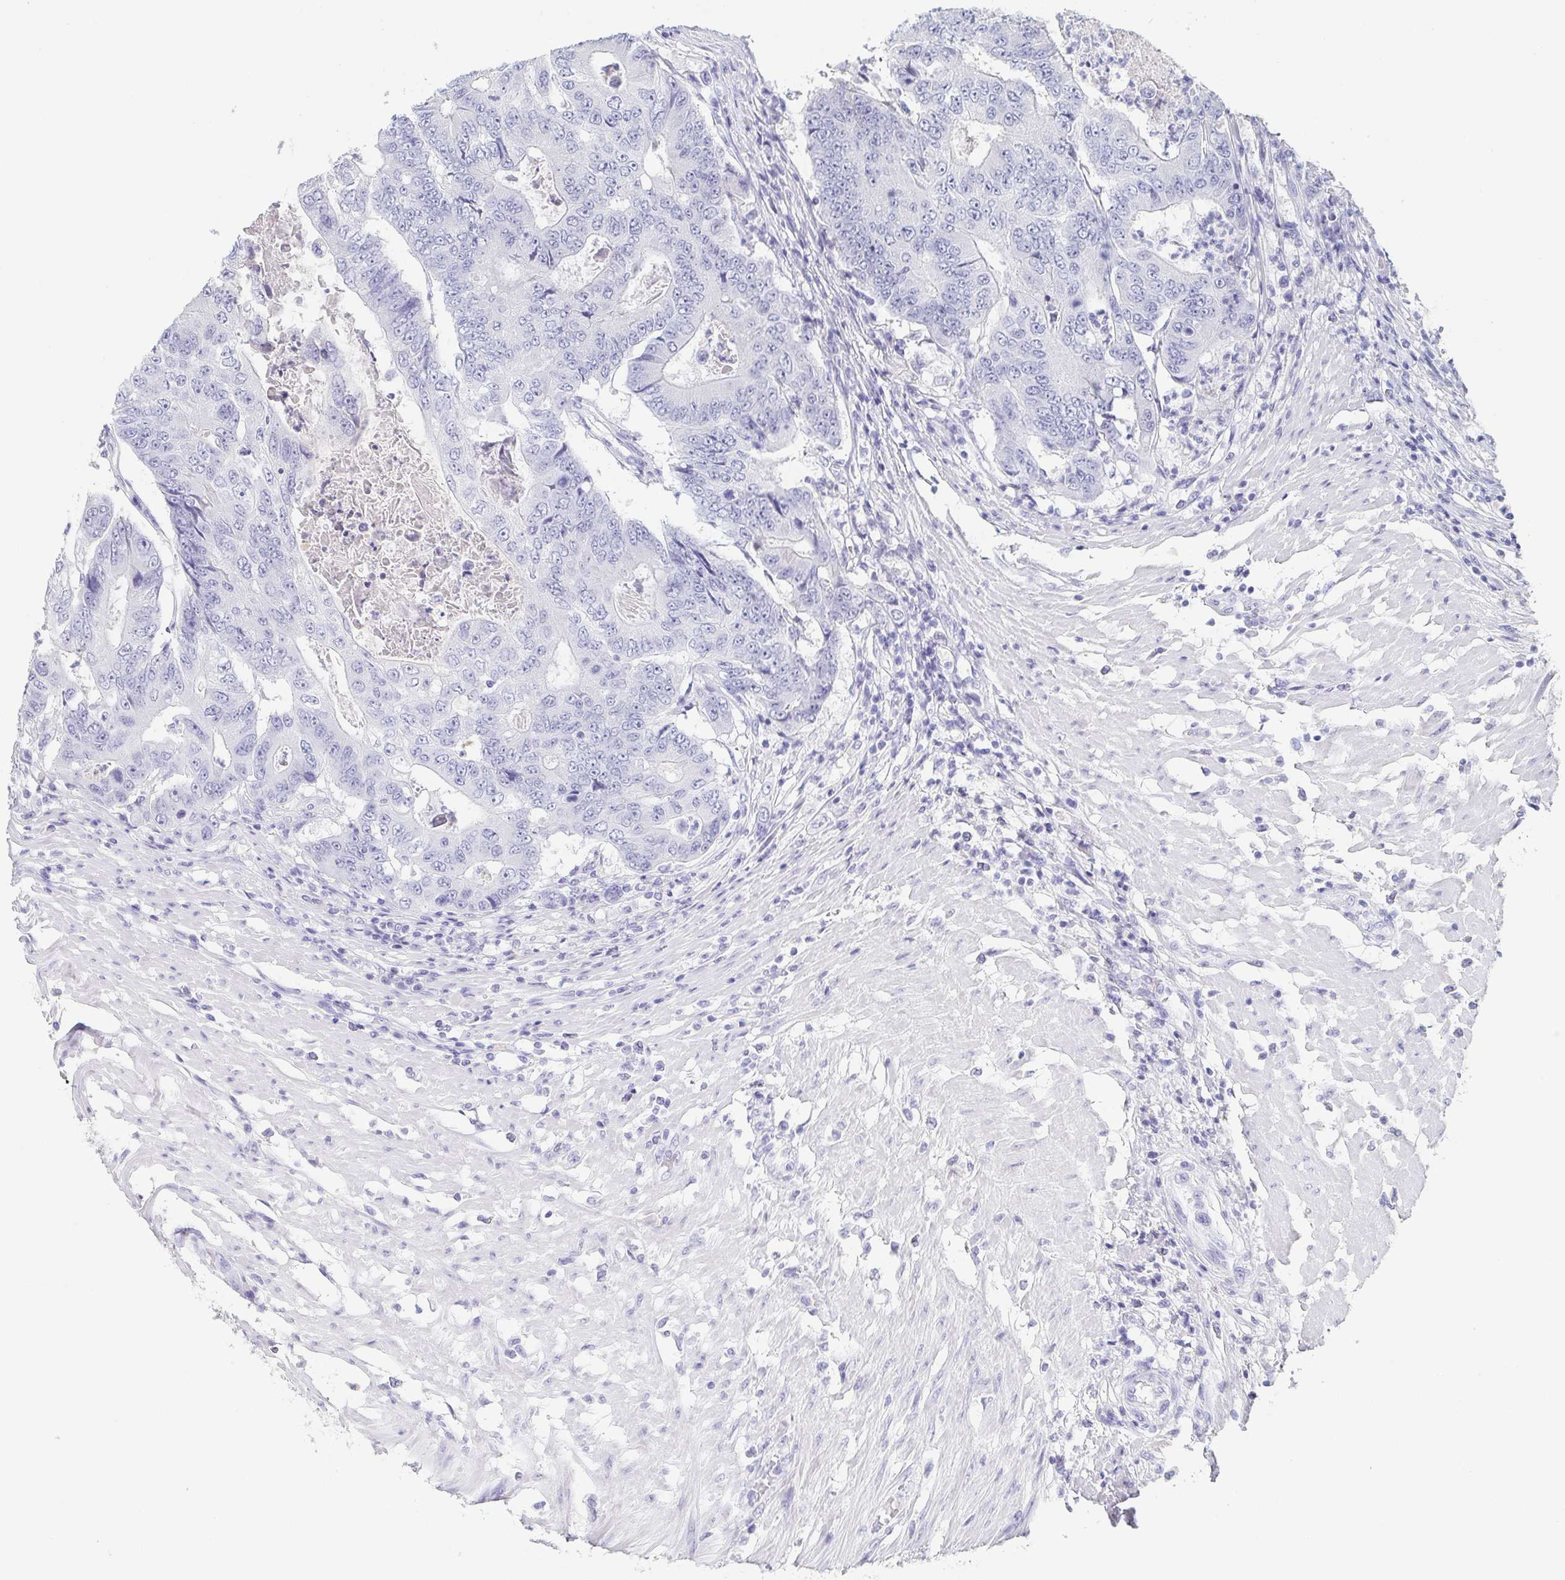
{"staining": {"intensity": "negative", "quantity": "none", "location": "none"}, "tissue": "colorectal cancer", "cell_type": "Tumor cells", "image_type": "cancer", "snomed": [{"axis": "morphology", "description": "Adenocarcinoma, NOS"}, {"axis": "topography", "description": "Colon"}], "caption": "Immunohistochemistry image of neoplastic tissue: human colorectal cancer (adenocarcinoma) stained with DAB exhibits no significant protein staining in tumor cells.", "gene": "ITLN1", "patient": {"sex": "female", "age": 48}}